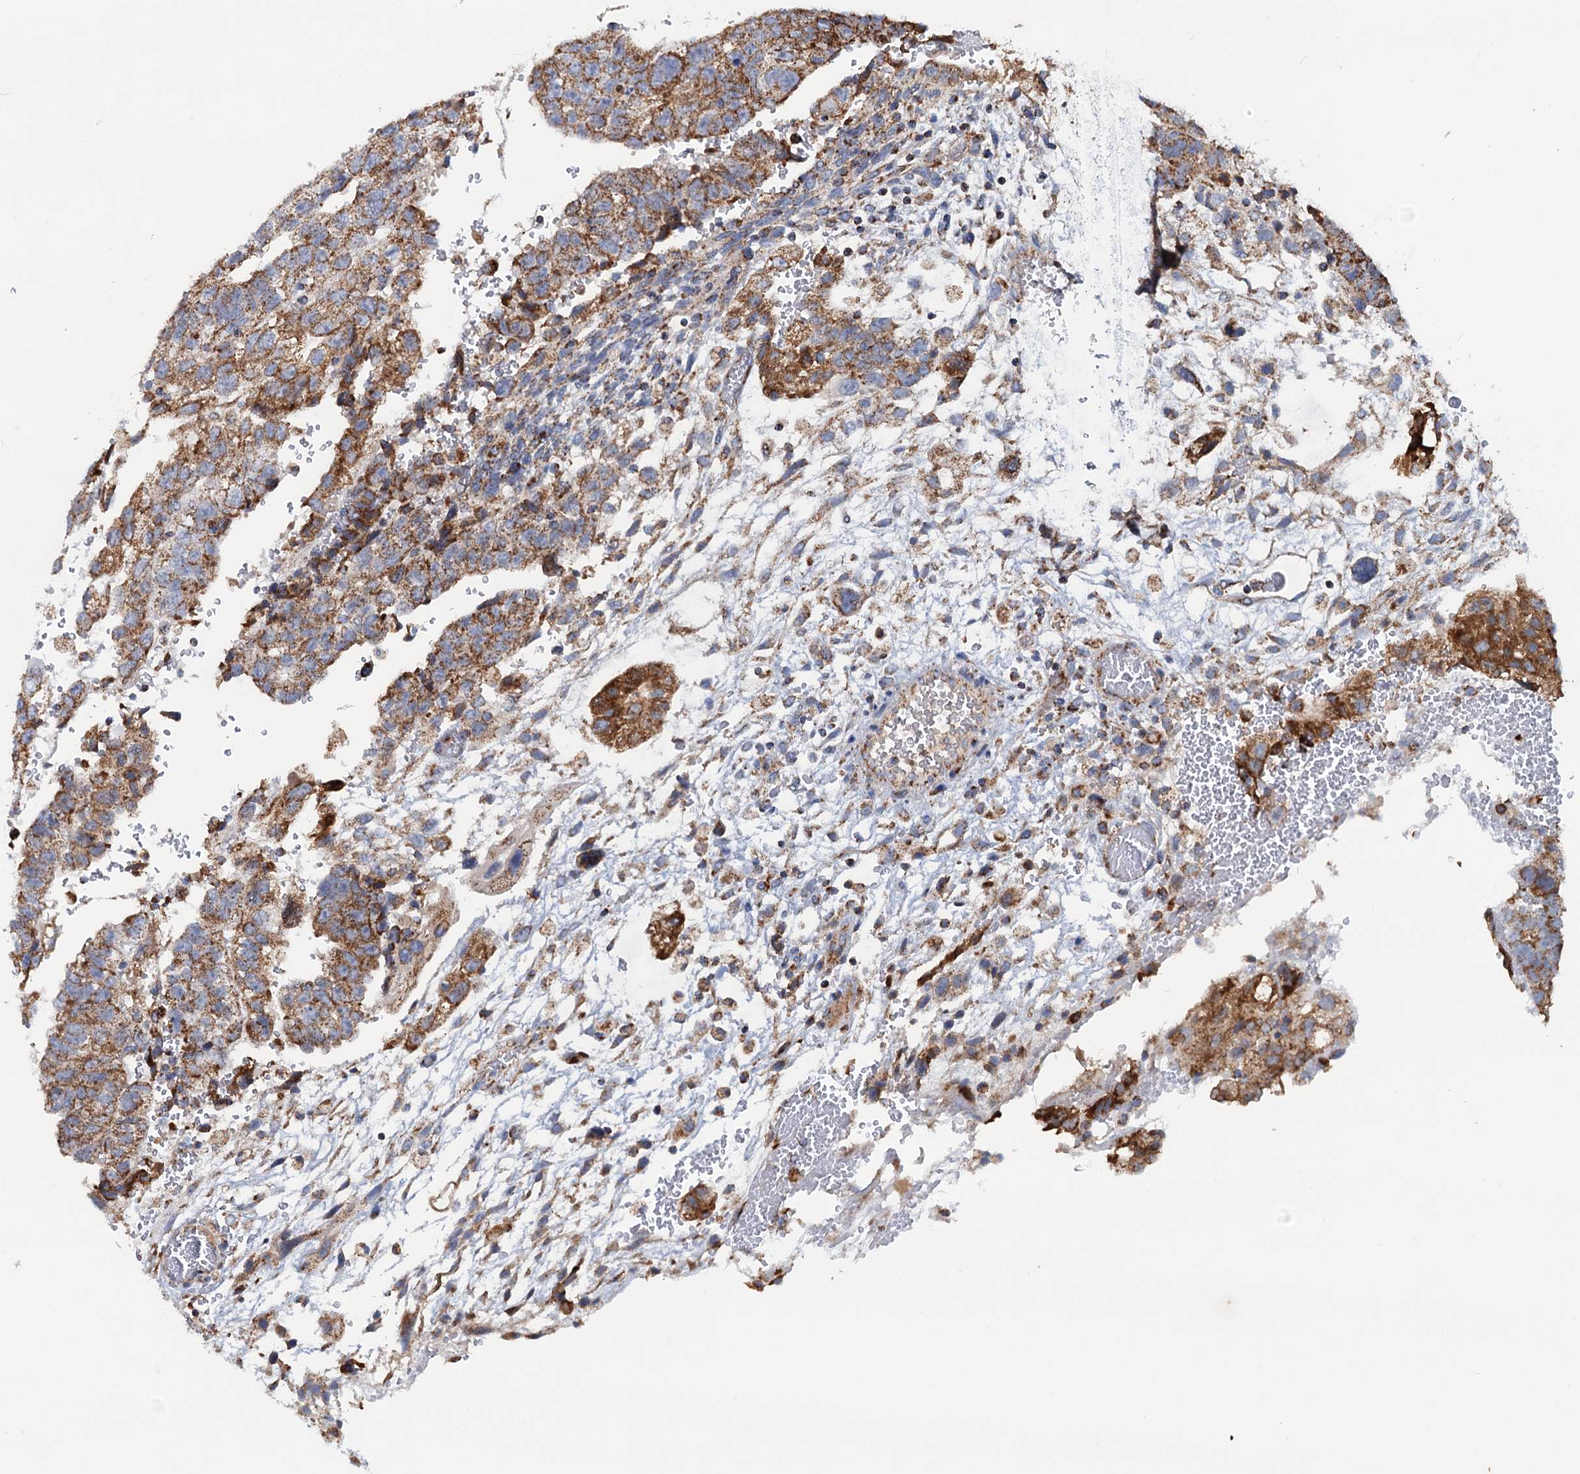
{"staining": {"intensity": "moderate", "quantity": ">75%", "location": "cytoplasmic/membranous"}, "tissue": "testis cancer", "cell_type": "Tumor cells", "image_type": "cancer", "snomed": [{"axis": "morphology", "description": "Carcinoma, Embryonal, NOS"}, {"axis": "topography", "description": "Testis"}], "caption": "Moderate cytoplasmic/membranous expression for a protein is identified in approximately >75% of tumor cells of testis embryonal carcinoma using immunohistochemistry.", "gene": "GTPBP3", "patient": {"sex": "male", "age": 36}}